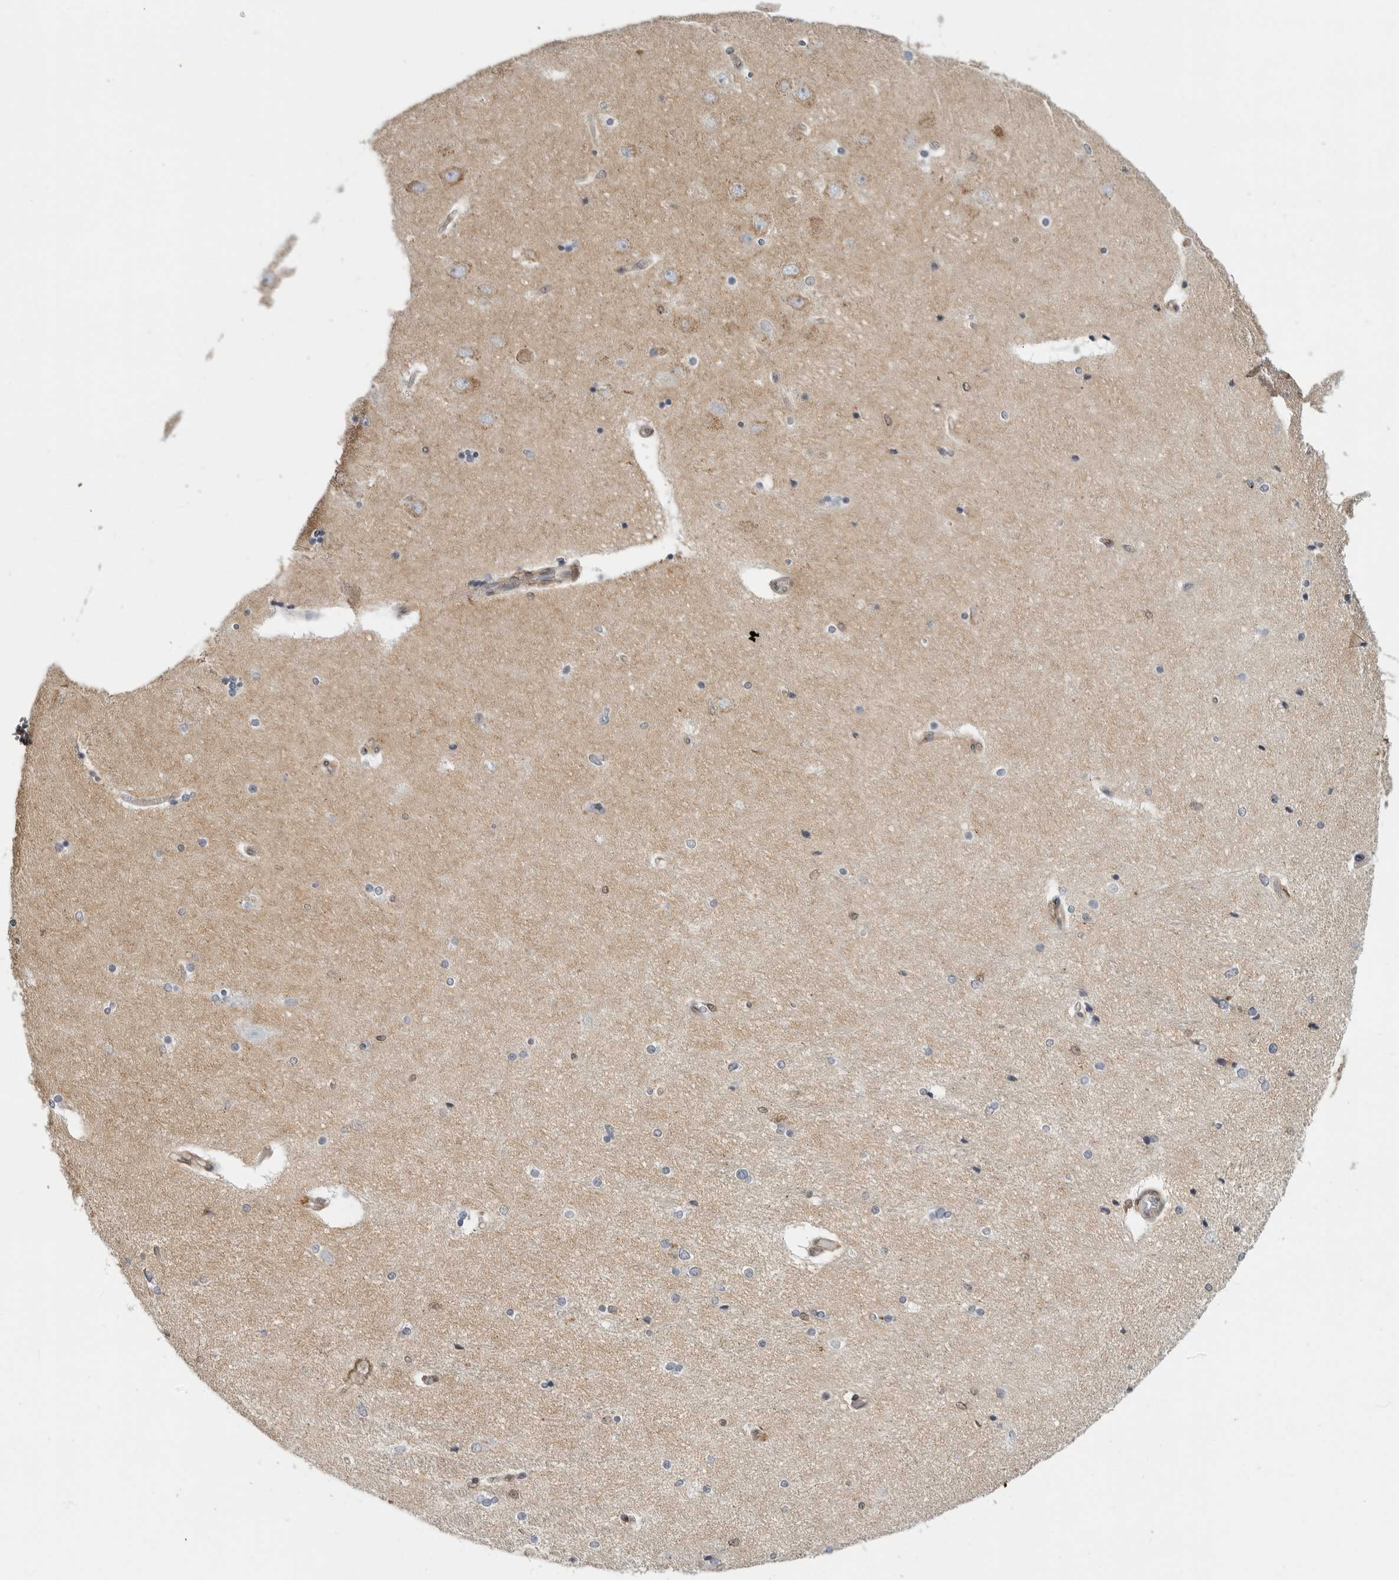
{"staining": {"intensity": "negative", "quantity": "none", "location": "none"}, "tissue": "hippocampus", "cell_type": "Glial cells", "image_type": "normal", "snomed": [{"axis": "morphology", "description": "Normal tissue, NOS"}, {"axis": "topography", "description": "Hippocampus"}], "caption": "A high-resolution micrograph shows immunohistochemistry staining of benign hippocampus, which reveals no significant positivity in glial cells.", "gene": "ANXA11", "patient": {"sex": "female", "age": 54}}